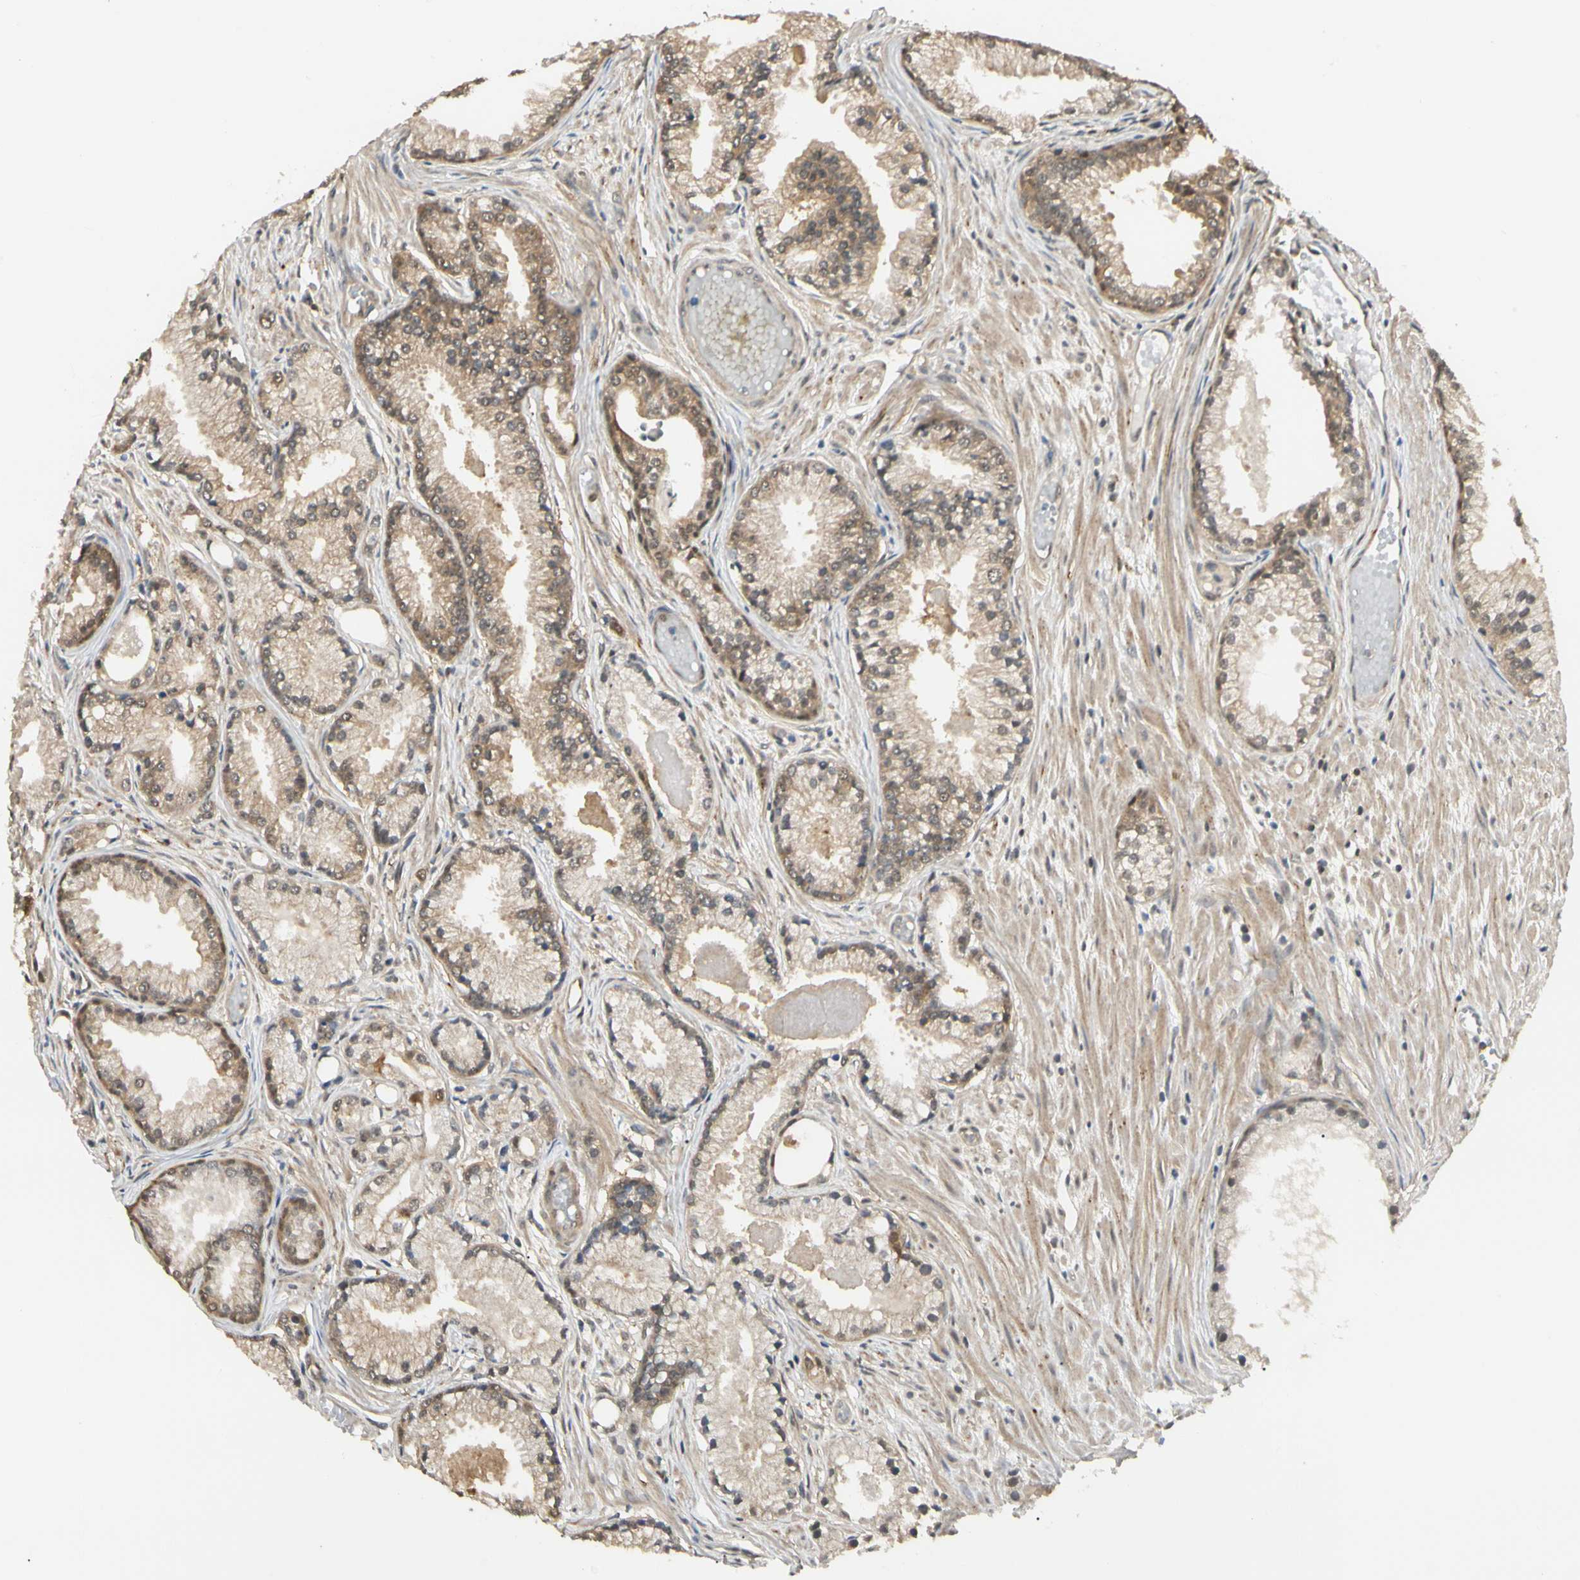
{"staining": {"intensity": "weak", "quantity": "25%-75%", "location": "cytoplasmic/membranous"}, "tissue": "prostate cancer", "cell_type": "Tumor cells", "image_type": "cancer", "snomed": [{"axis": "morphology", "description": "Adenocarcinoma, Low grade"}, {"axis": "topography", "description": "Prostate"}], "caption": "Prostate cancer (adenocarcinoma (low-grade)) stained with DAB (3,3'-diaminobenzidine) immunohistochemistry shows low levels of weak cytoplasmic/membranous staining in approximately 25%-75% of tumor cells. (DAB IHC with brightfield microscopy, high magnification).", "gene": "UBE2Z", "patient": {"sex": "male", "age": 72}}